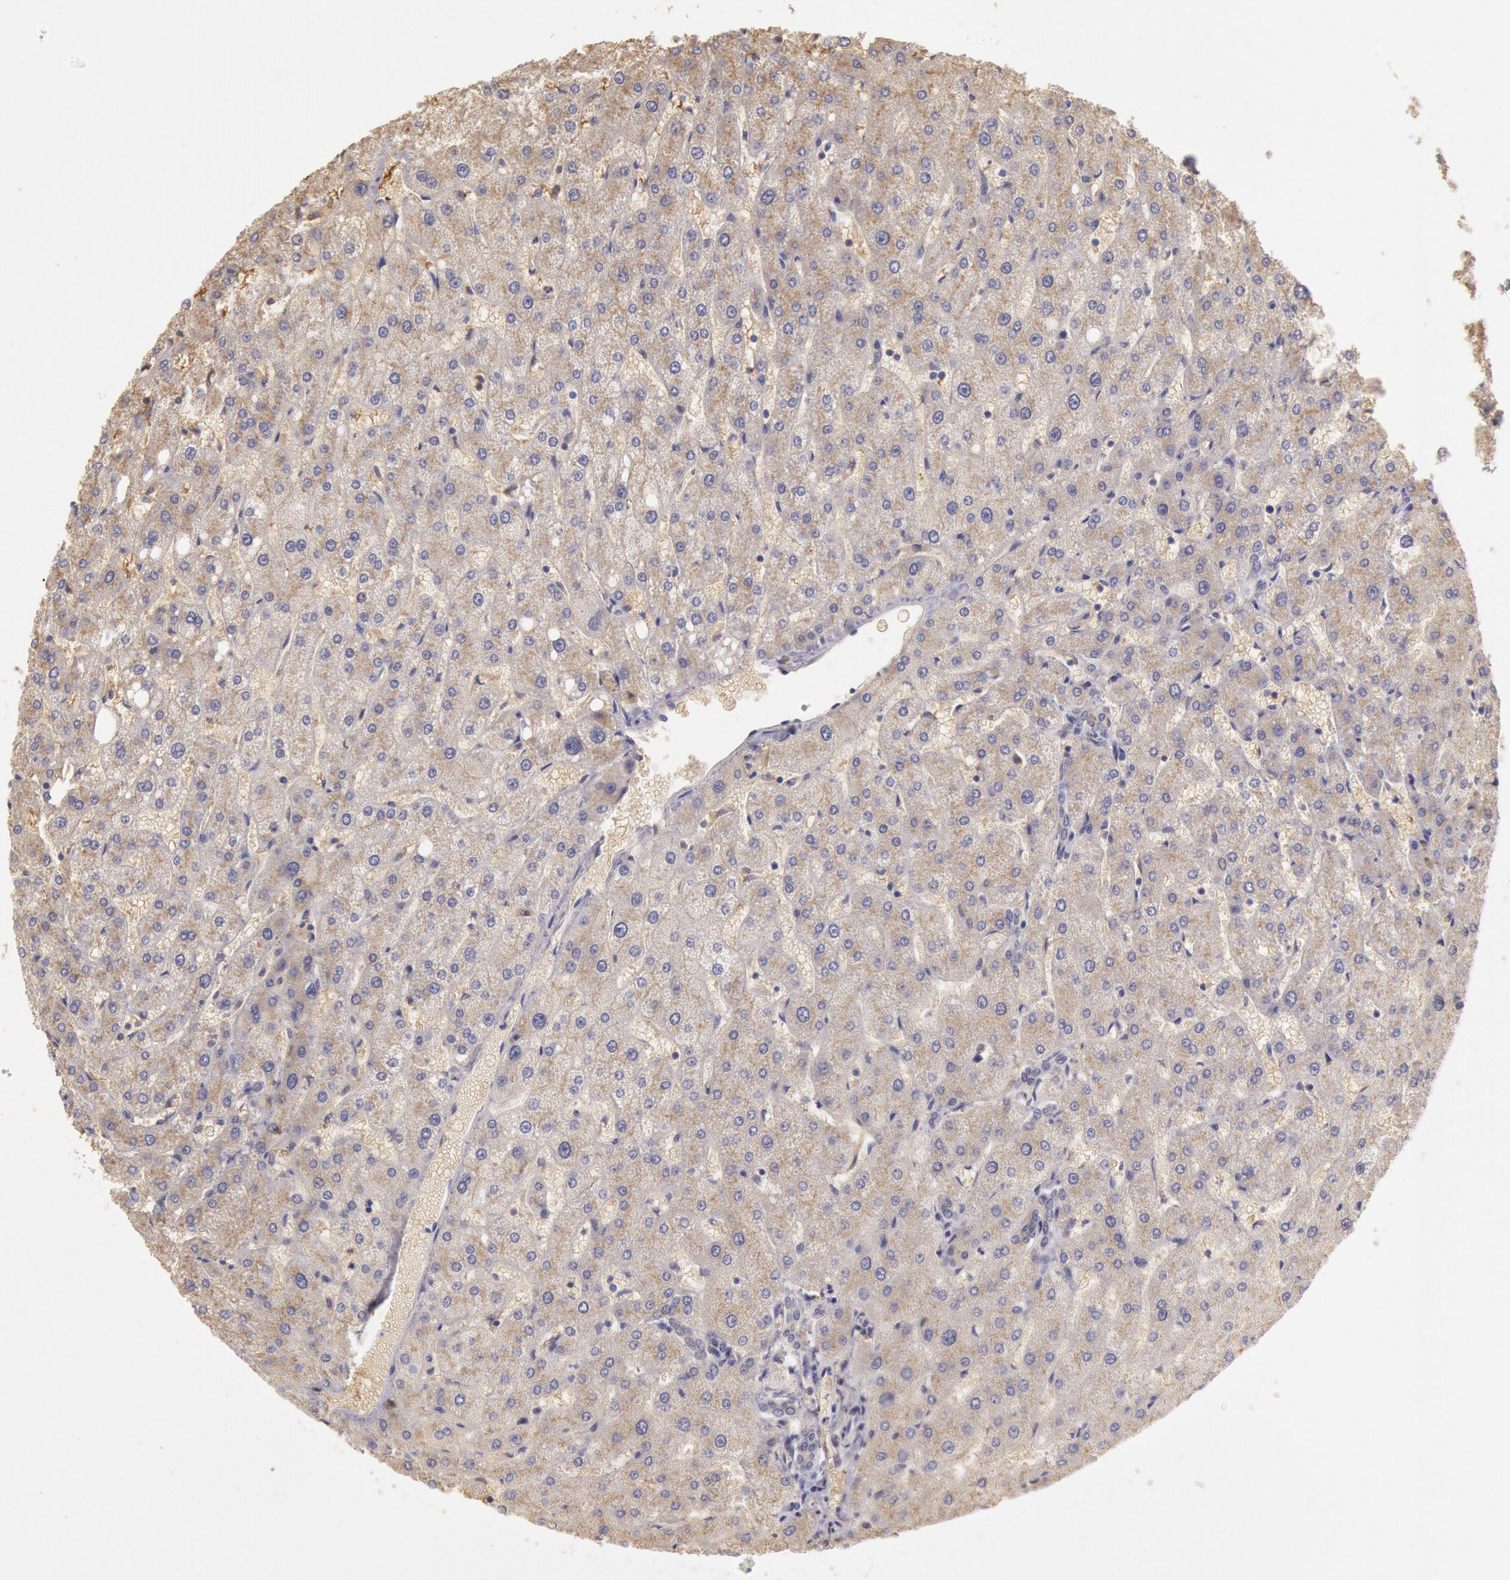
{"staining": {"intensity": "negative", "quantity": "none", "location": "none"}, "tissue": "liver", "cell_type": "Cholangiocytes", "image_type": "normal", "snomed": [{"axis": "morphology", "description": "Normal tissue, NOS"}, {"axis": "topography", "description": "Liver"}], "caption": "IHC of normal liver exhibits no staining in cholangiocytes. (Immunohistochemistry, brightfield microscopy, high magnification).", "gene": "C1R", "patient": {"sex": "male", "age": 67}}